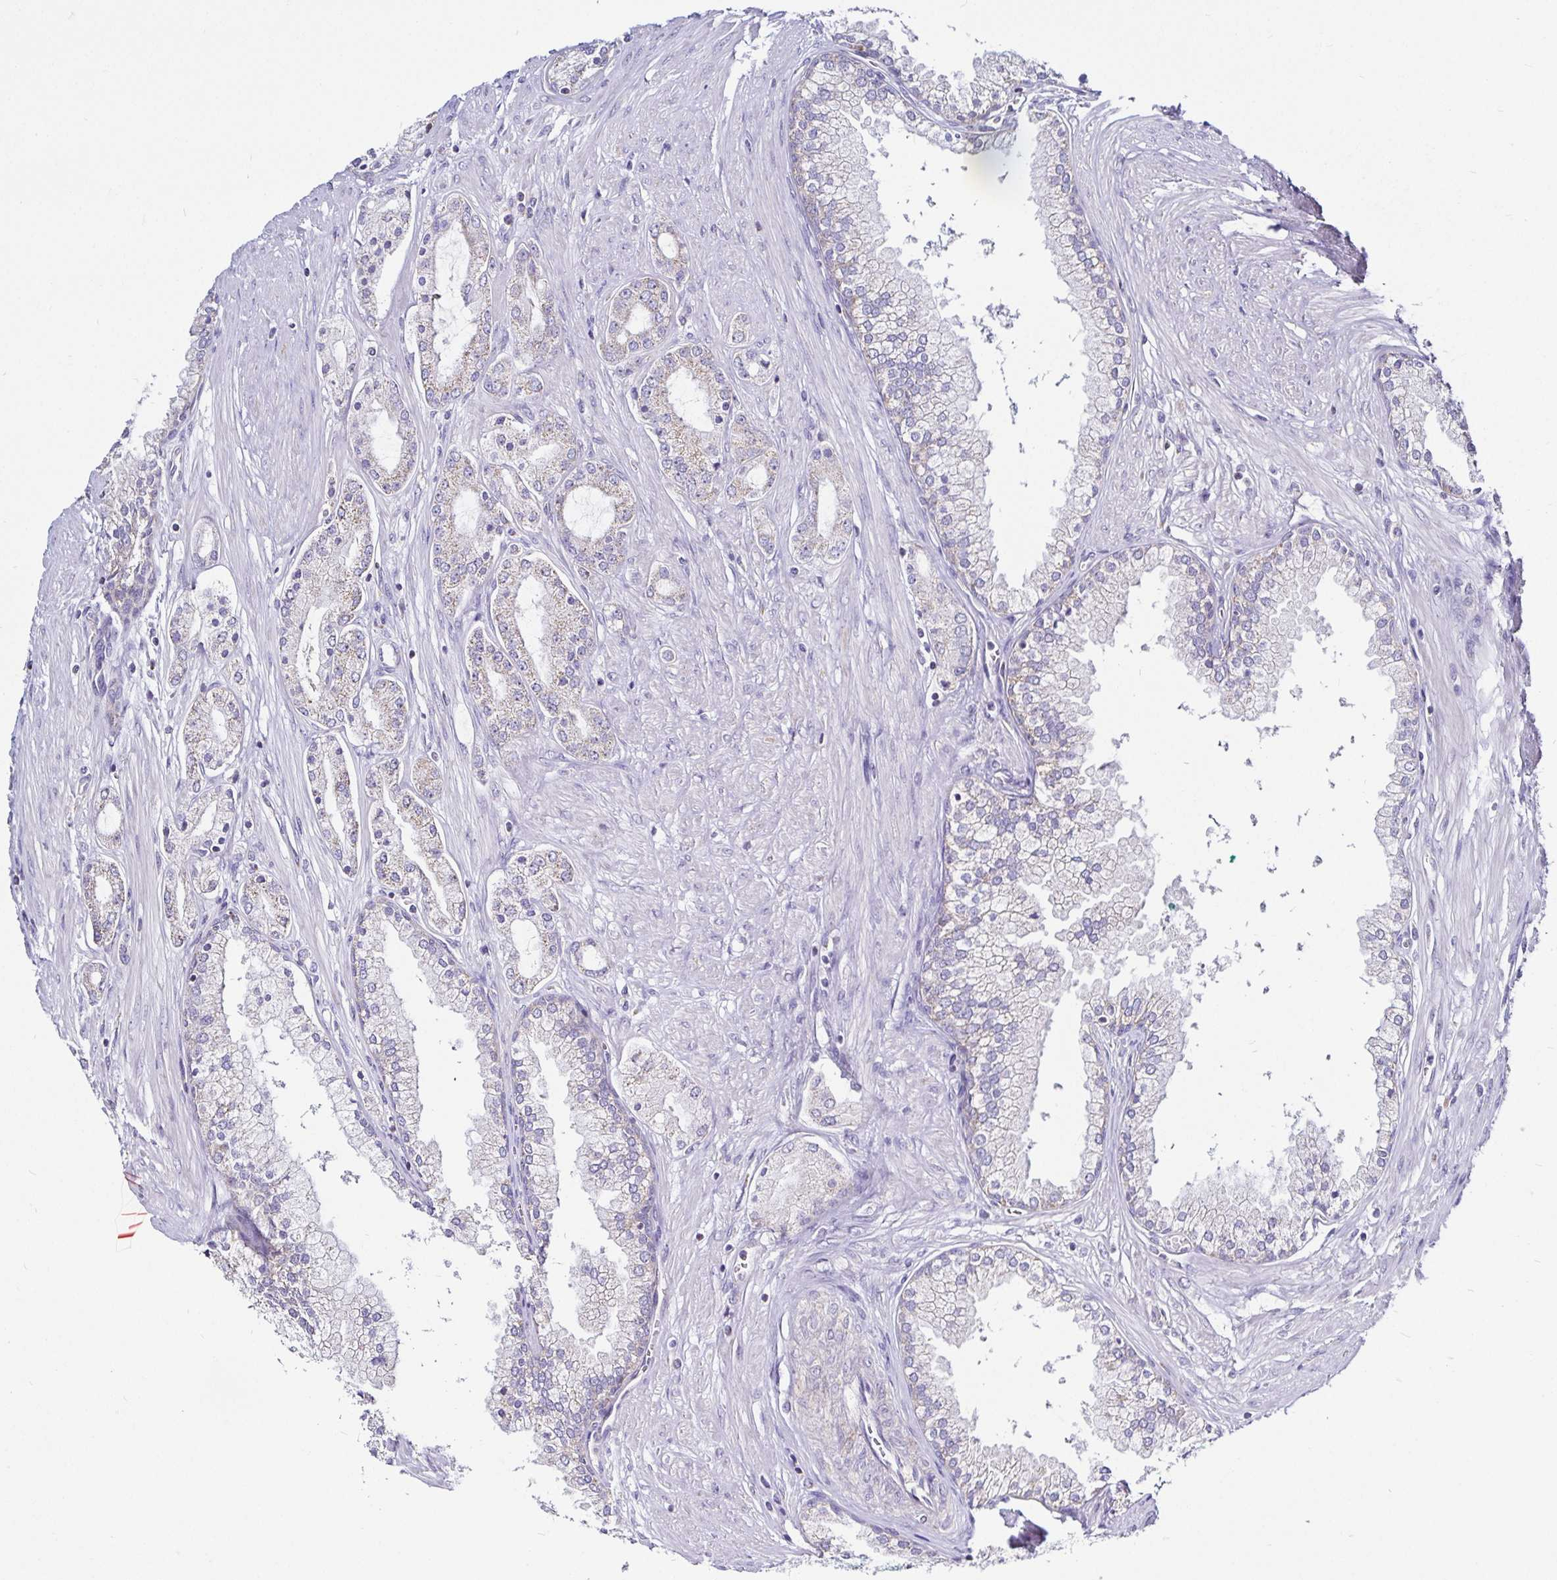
{"staining": {"intensity": "weak", "quantity": "25%-75%", "location": "cytoplasmic/membranous"}, "tissue": "prostate cancer", "cell_type": "Tumor cells", "image_type": "cancer", "snomed": [{"axis": "morphology", "description": "Adenocarcinoma, High grade"}, {"axis": "topography", "description": "Prostate"}], "caption": "Immunohistochemistry (IHC) image of human prostate cancer stained for a protein (brown), which exhibits low levels of weak cytoplasmic/membranous staining in about 25%-75% of tumor cells.", "gene": "PGAM2", "patient": {"sex": "male", "age": 66}}